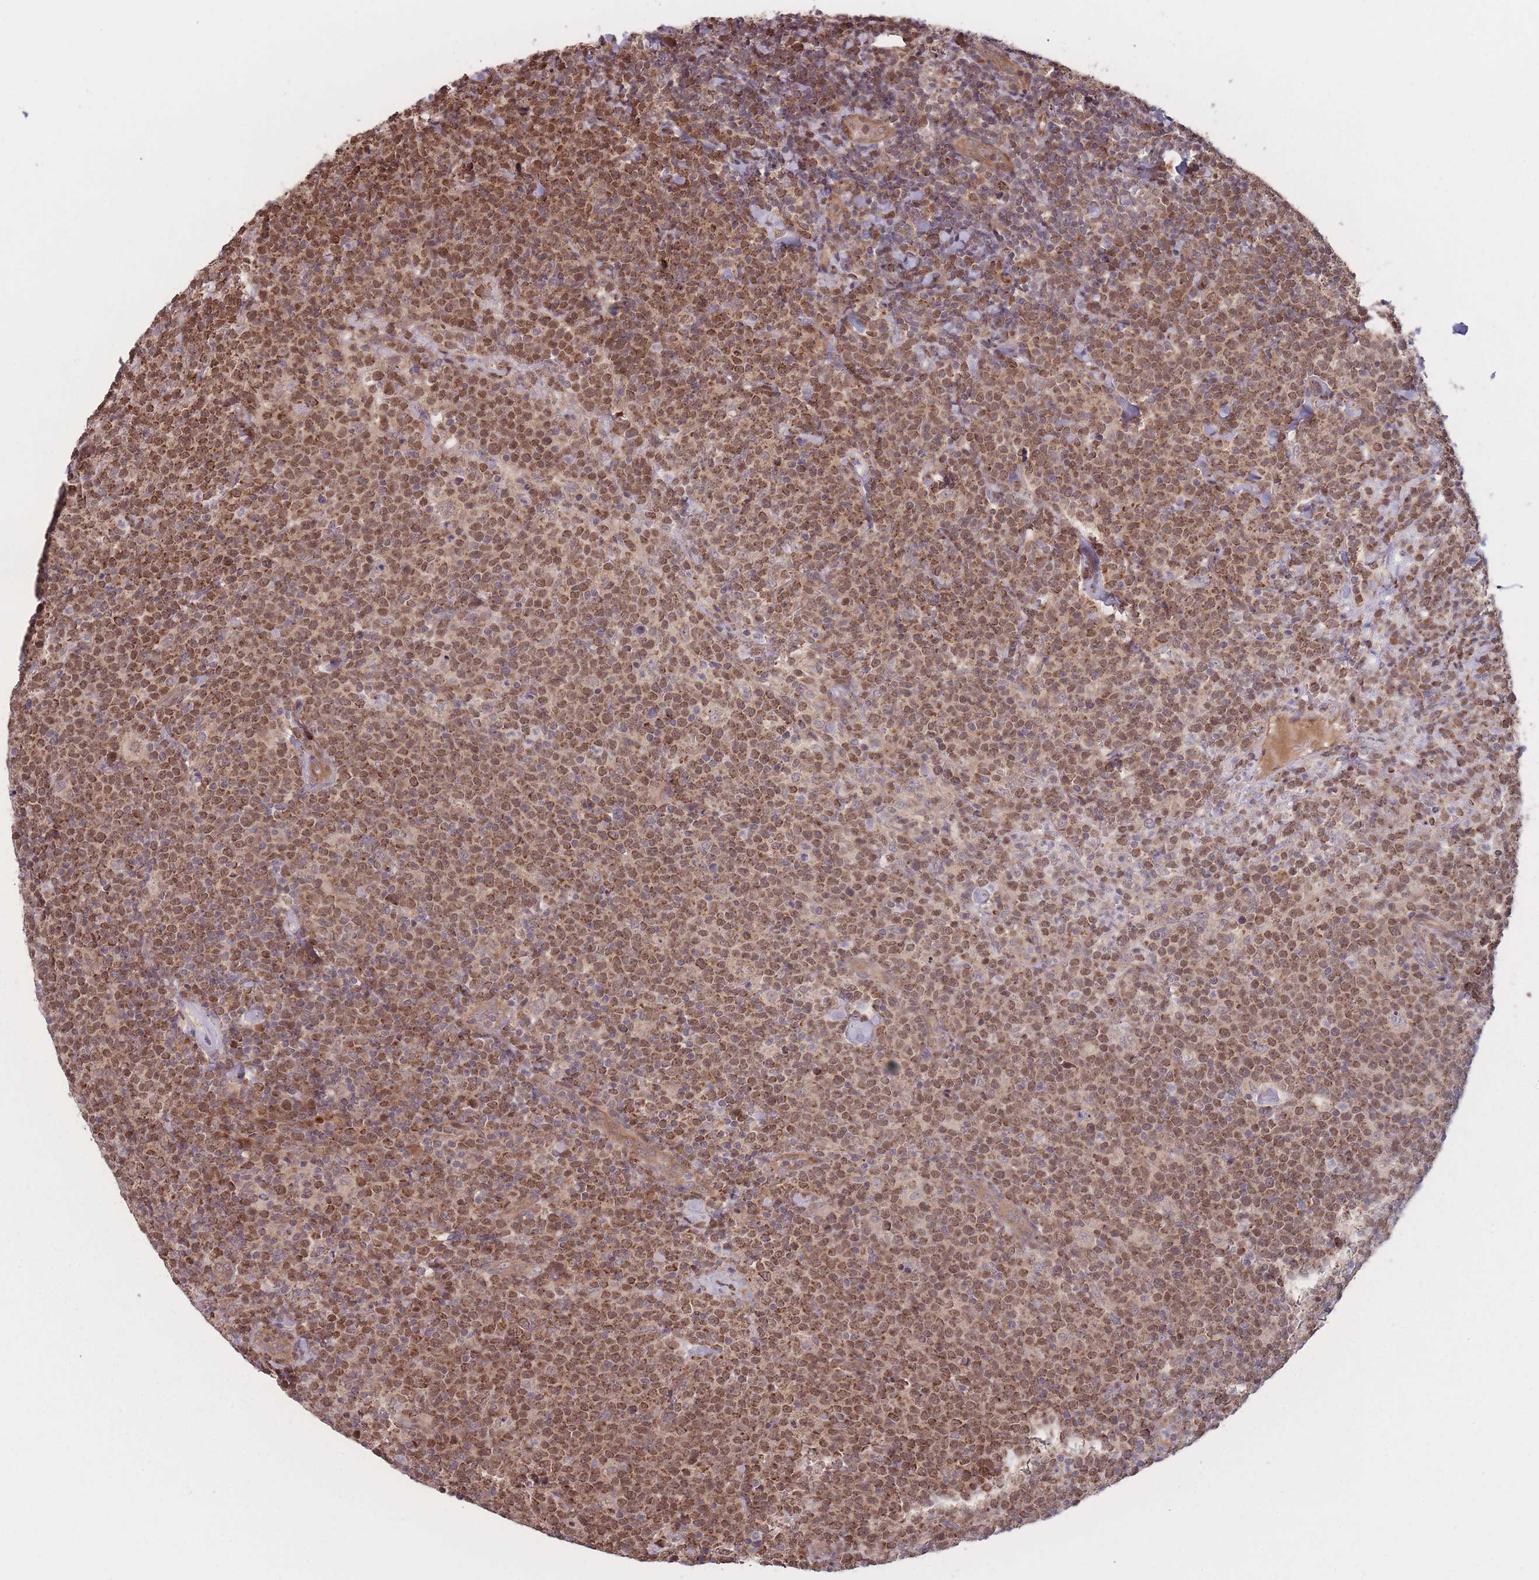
{"staining": {"intensity": "moderate", "quantity": ">75%", "location": "cytoplasmic/membranous,nuclear"}, "tissue": "lymphoma", "cell_type": "Tumor cells", "image_type": "cancer", "snomed": [{"axis": "morphology", "description": "Malignant lymphoma, non-Hodgkin's type, High grade"}, {"axis": "topography", "description": "Lymph node"}], "caption": "Immunohistochemical staining of lymphoma displays medium levels of moderate cytoplasmic/membranous and nuclear protein staining in about >75% of tumor cells. The staining was performed using DAB, with brown indicating positive protein expression. Nuclei are stained blue with hematoxylin.", "gene": "RPS18", "patient": {"sex": "male", "age": 61}}